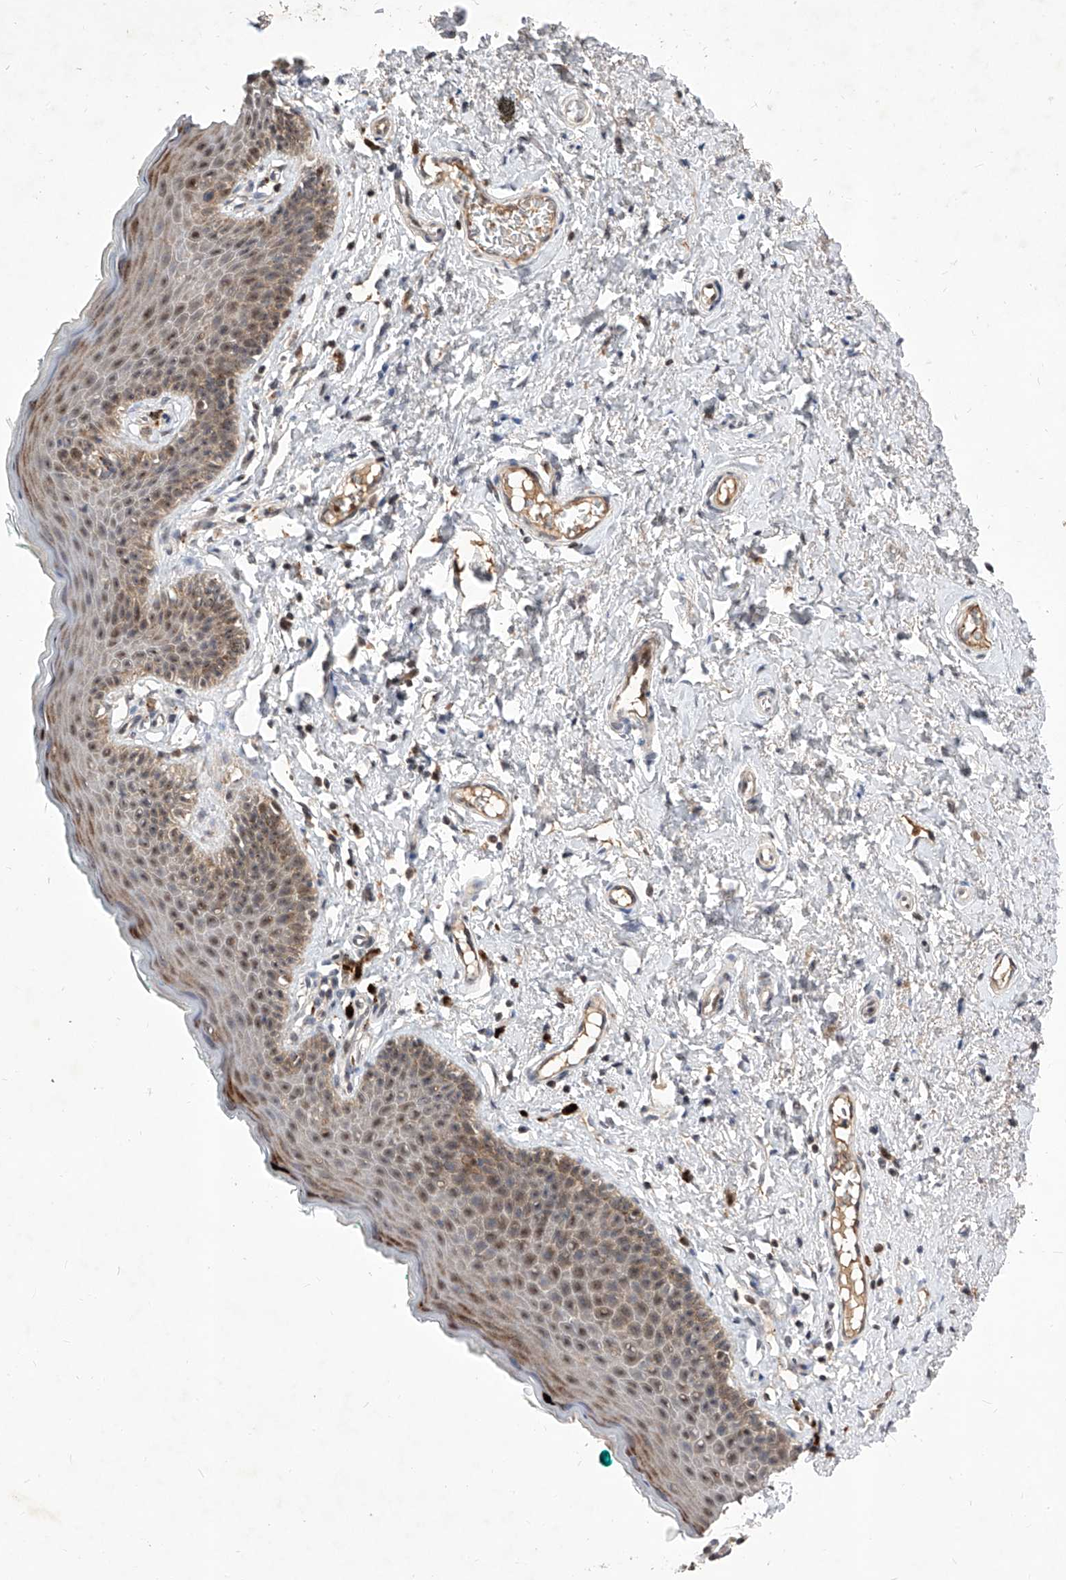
{"staining": {"intensity": "moderate", "quantity": ">75%", "location": "cytoplasmic/membranous,nuclear"}, "tissue": "skin", "cell_type": "Epidermal cells", "image_type": "normal", "snomed": [{"axis": "morphology", "description": "Normal tissue, NOS"}, {"axis": "topography", "description": "Vulva"}], "caption": "High-power microscopy captured an immunohistochemistry (IHC) image of unremarkable skin, revealing moderate cytoplasmic/membranous,nuclear positivity in about >75% of epidermal cells. The protein is shown in brown color, while the nuclei are stained blue.", "gene": "LGR4", "patient": {"sex": "female", "age": 66}}